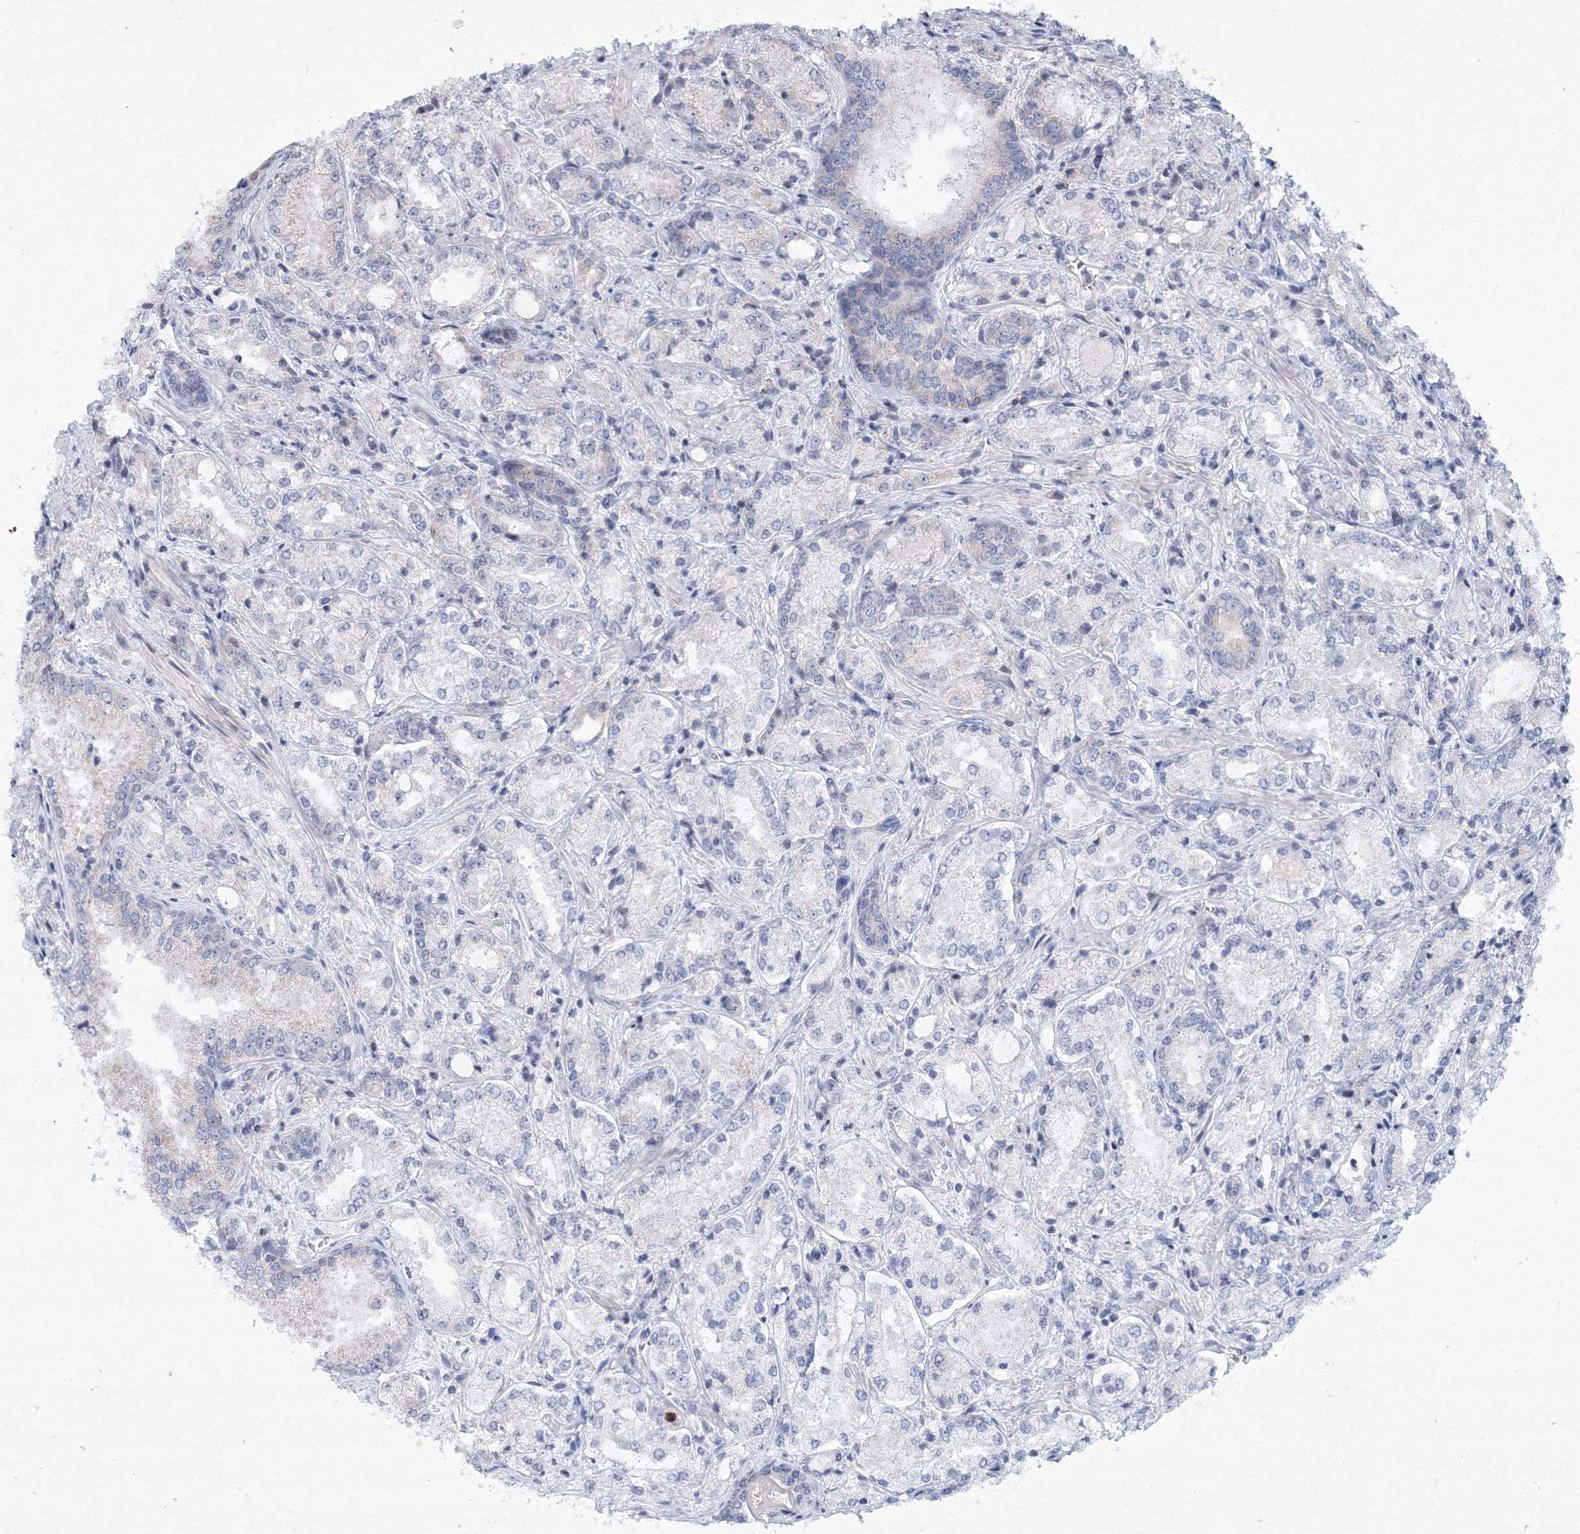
{"staining": {"intensity": "negative", "quantity": "none", "location": "none"}, "tissue": "prostate cancer", "cell_type": "Tumor cells", "image_type": "cancer", "snomed": [{"axis": "morphology", "description": "Adenocarcinoma, Low grade"}, {"axis": "topography", "description": "Prostate"}], "caption": "The image reveals no staining of tumor cells in prostate low-grade adenocarcinoma. (Immunohistochemistry (ihc), brightfield microscopy, high magnification).", "gene": "MKRN2", "patient": {"sex": "male", "age": 74}}